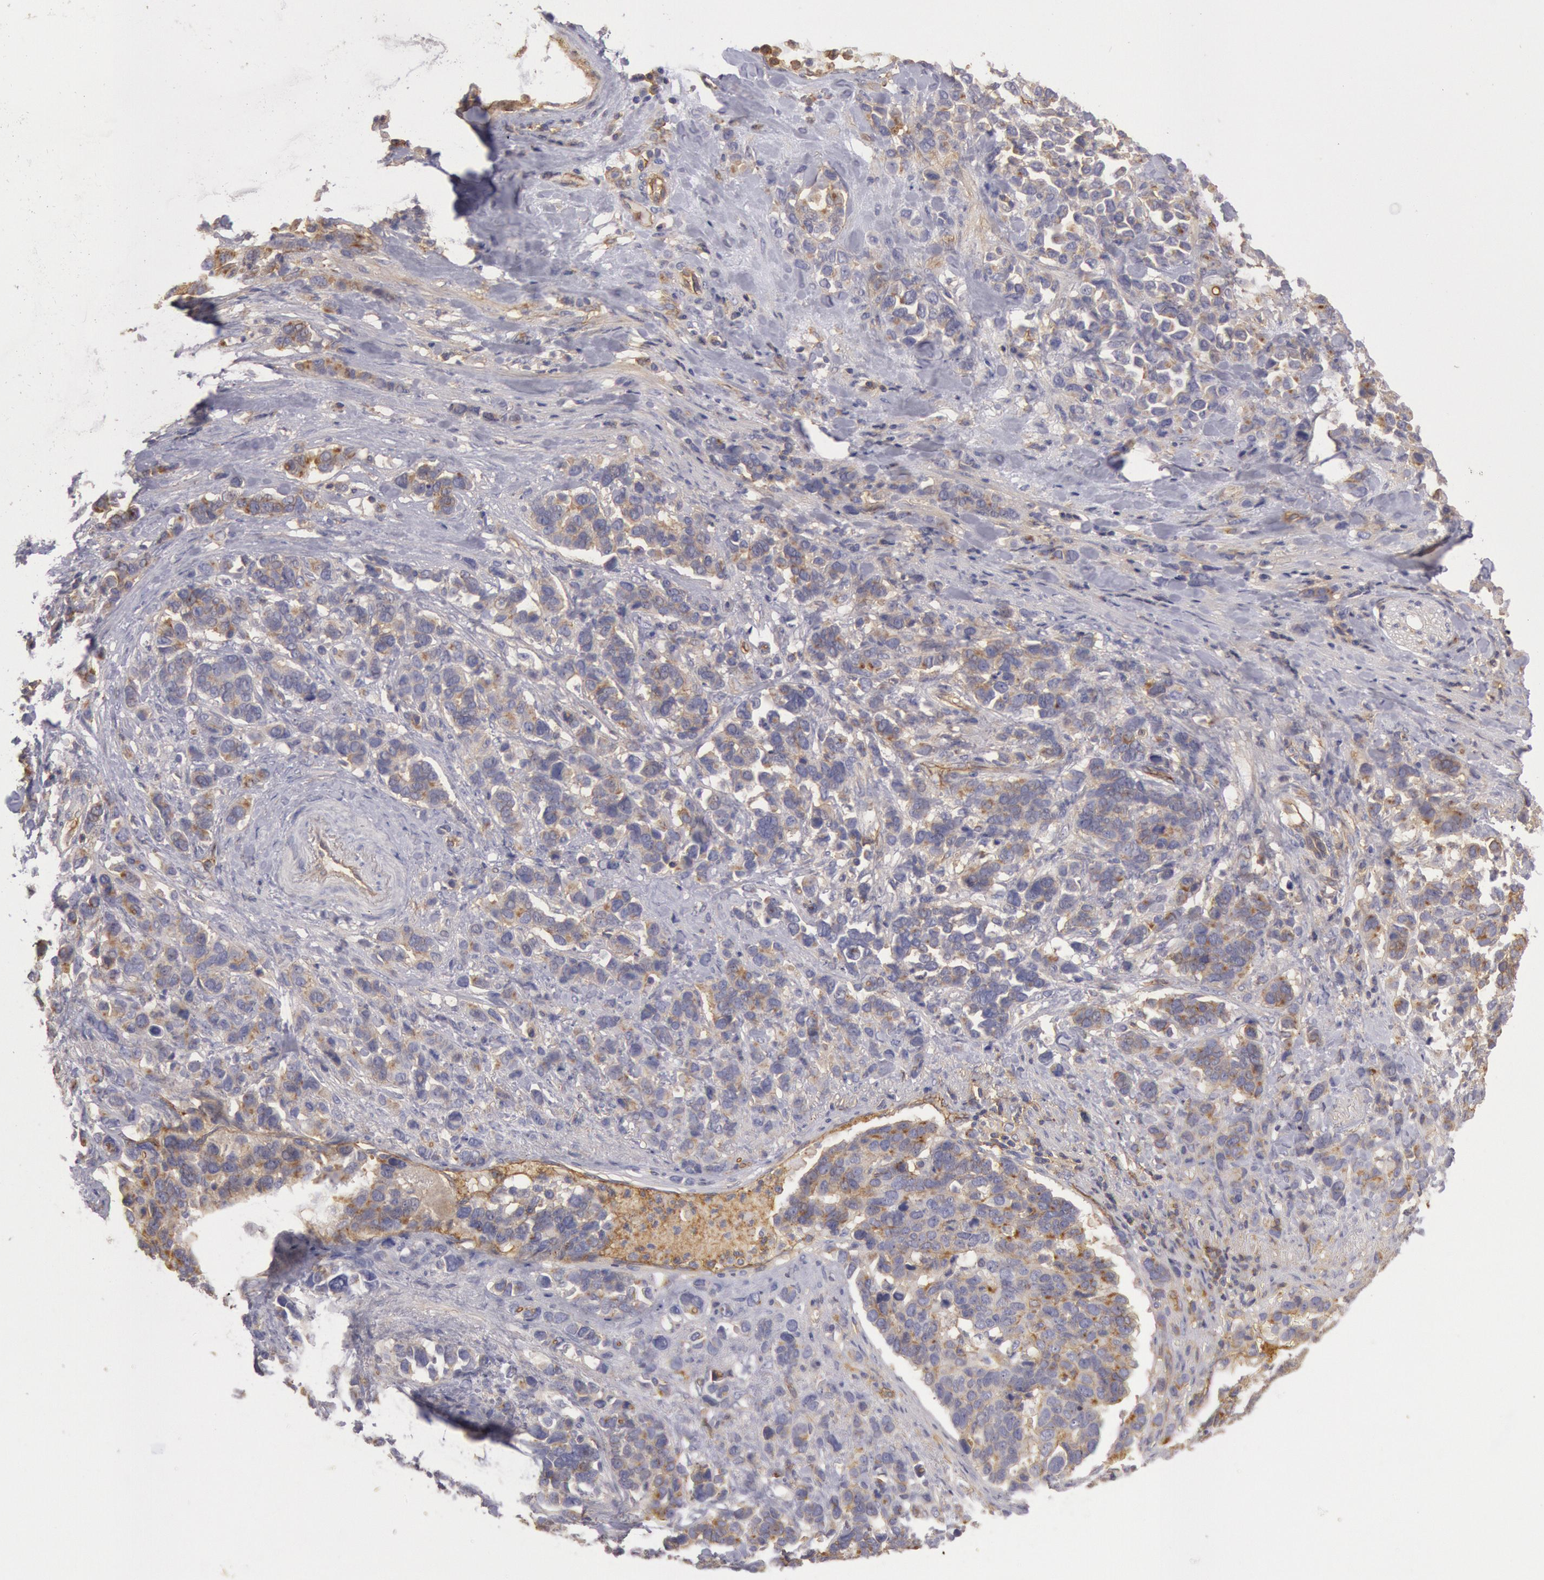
{"staining": {"intensity": "moderate", "quantity": "25%-75%", "location": "cytoplasmic/membranous"}, "tissue": "stomach cancer", "cell_type": "Tumor cells", "image_type": "cancer", "snomed": [{"axis": "morphology", "description": "Adenocarcinoma, NOS"}, {"axis": "topography", "description": "Stomach, upper"}], "caption": "Protein analysis of stomach cancer tissue reveals moderate cytoplasmic/membranous staining in approximately 25%-75% of tumor cells.", "gene": "SNAP23", "patient": {"sex": "male", "age": 71}}